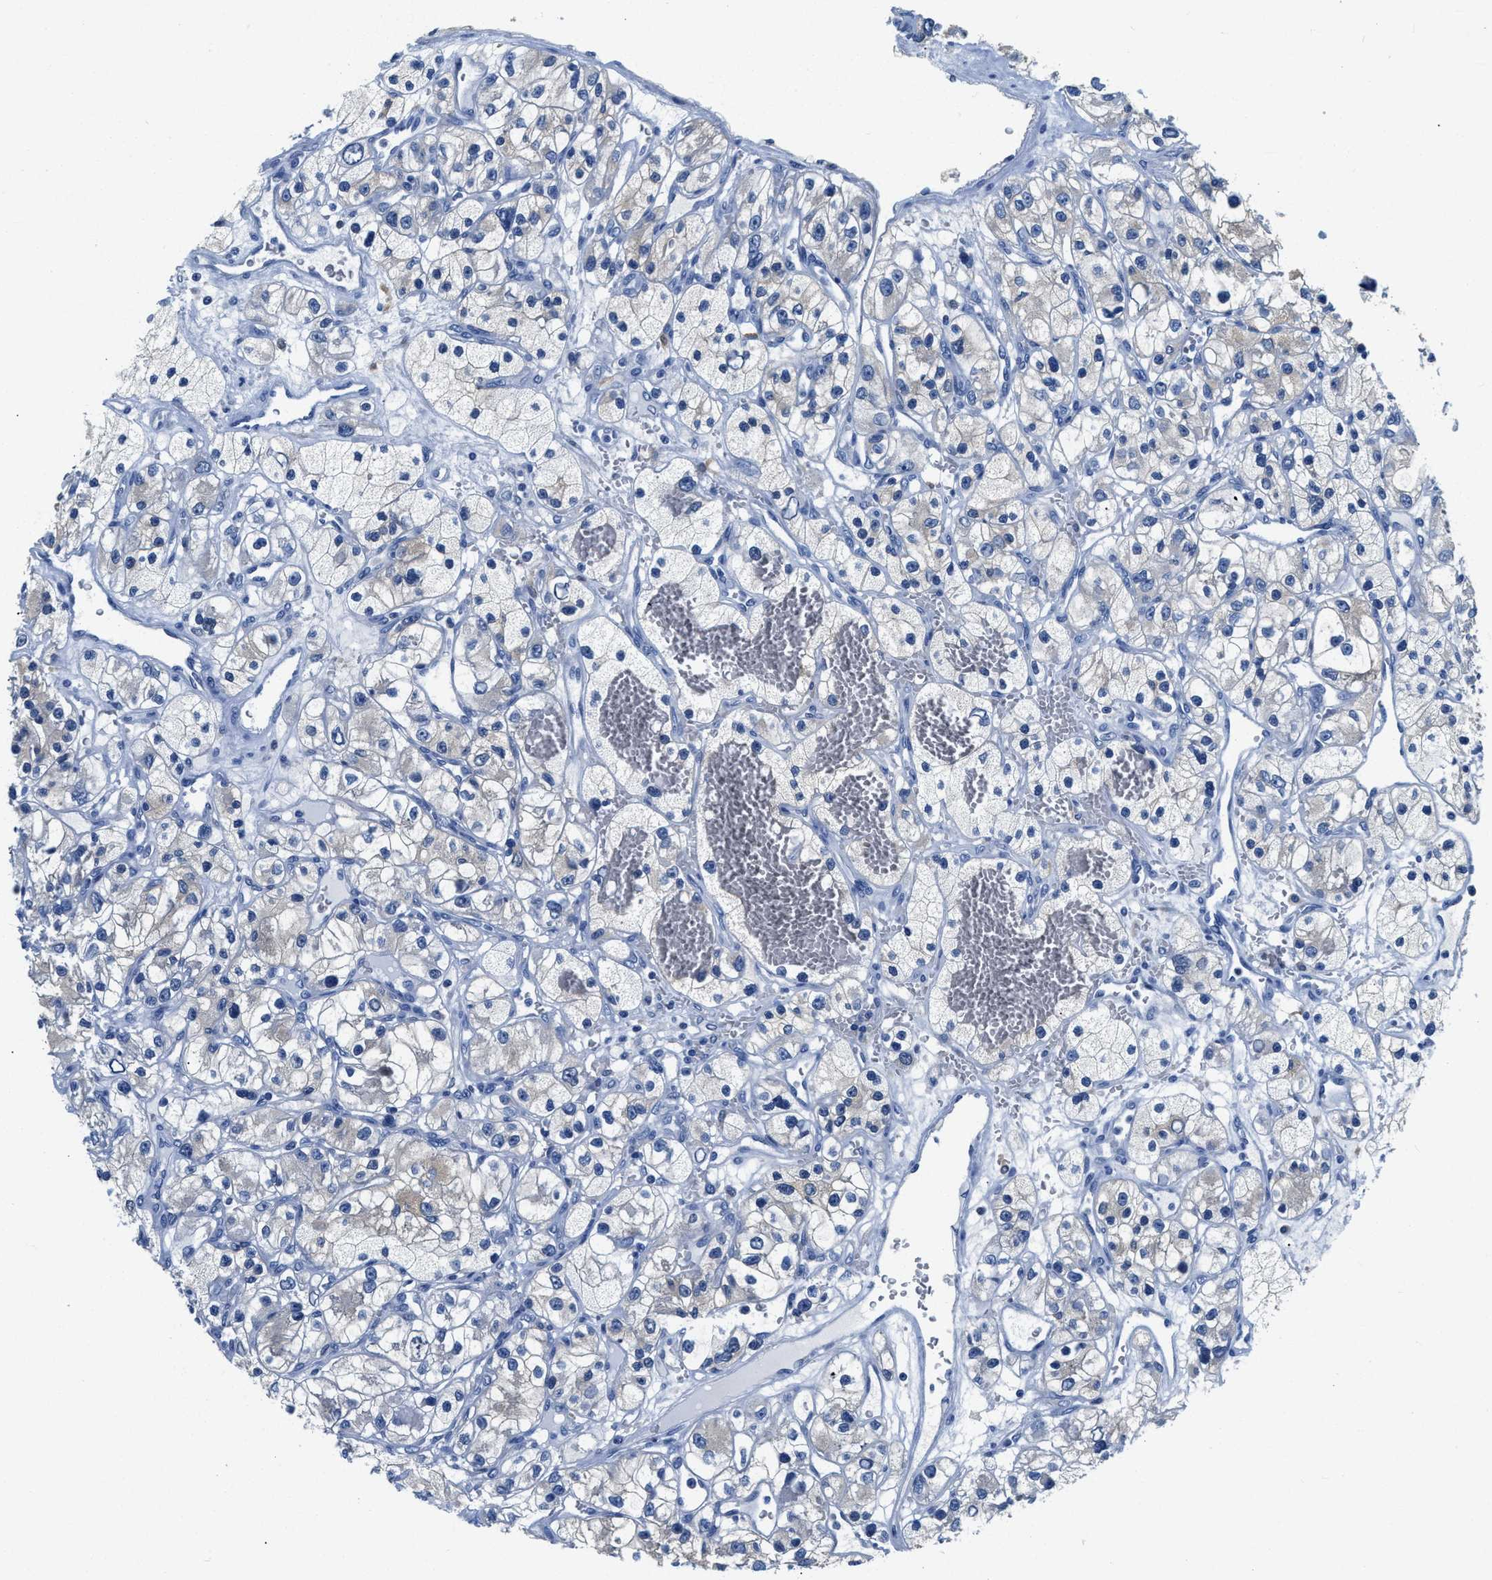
{"staining": {"intensity": "negative", "quantity": "none", "location": "none"}, "tissue": "renal cancer", "cell_type": "Tumor cells", "image_type": "cancer", "snomed": [{"axis": "morphology", "description": "Adenocarcinoma, NOS"}, {"axis": "topography", "description": "Kidney"}], "caption": "IHC micrograph of neoplastic tissue: renal adenocarcinoma stained with DAB demonstrates no significant protein staining in tumor cells.", "gene": "ZDHHC13", "patient": {"sex": "female", "age": 57}}